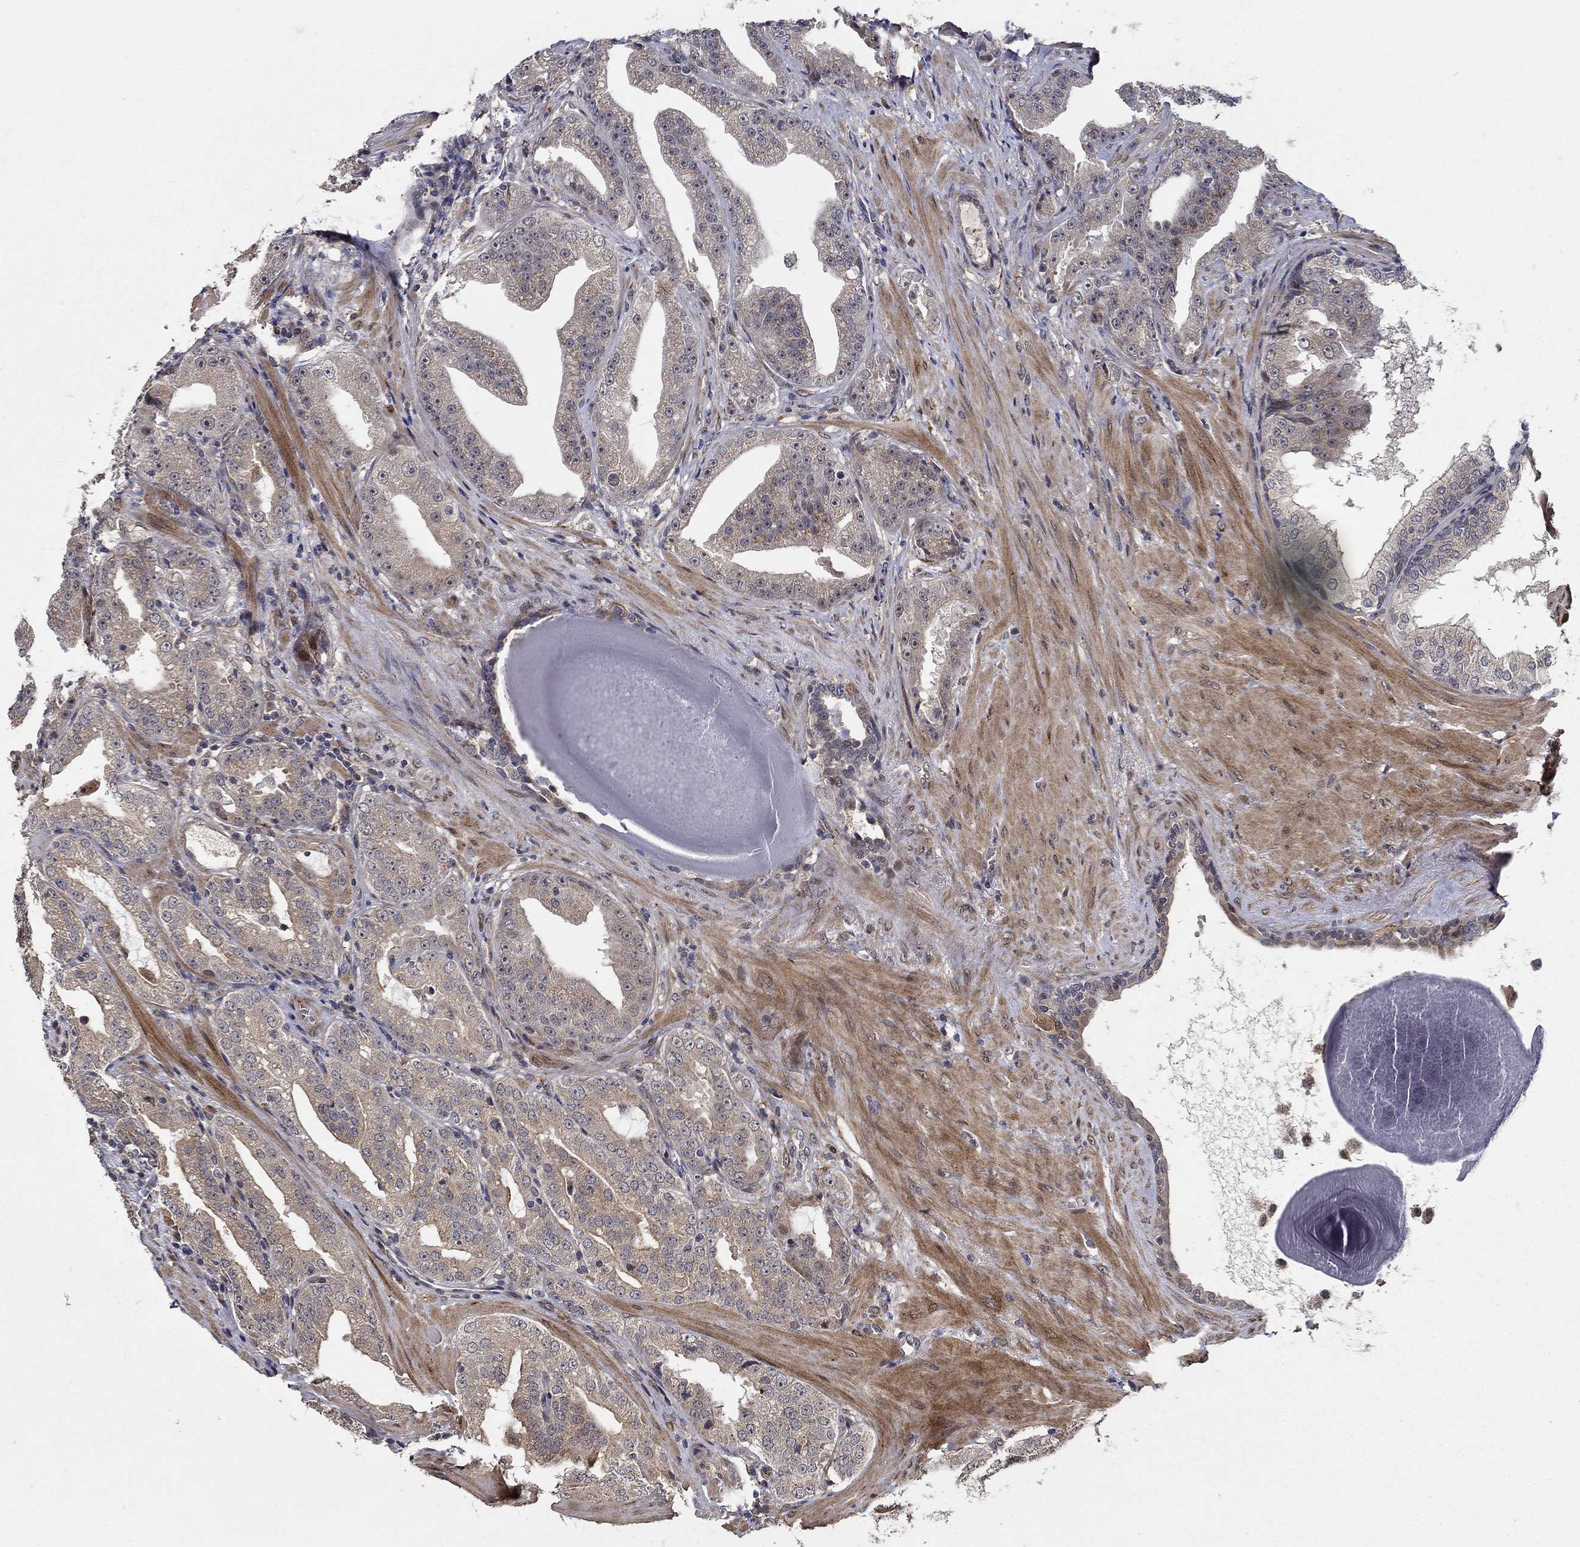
{"staining": {"intensity": "weak", "quantity": "25%-75%", "location": "cytoplasmic/membranous"}, "tissue": "prostate cancer", "cell_type": "Tumor cells", "image_type": "cancer", "snomed": [{"axis": "morphology", "description": "Adenocarcinoma, Low grade"}, {"axis": "topography", "description": "Prostate"}], "caption": "Tumor cells exhibit low levels of weak cytoplasmic/membranous expression in about 25%-75% of cells in adenocarcinoma (low-grade) (prostate).", "gene": "ZNF594", "patient": {"sex": "male", "age": 62}}